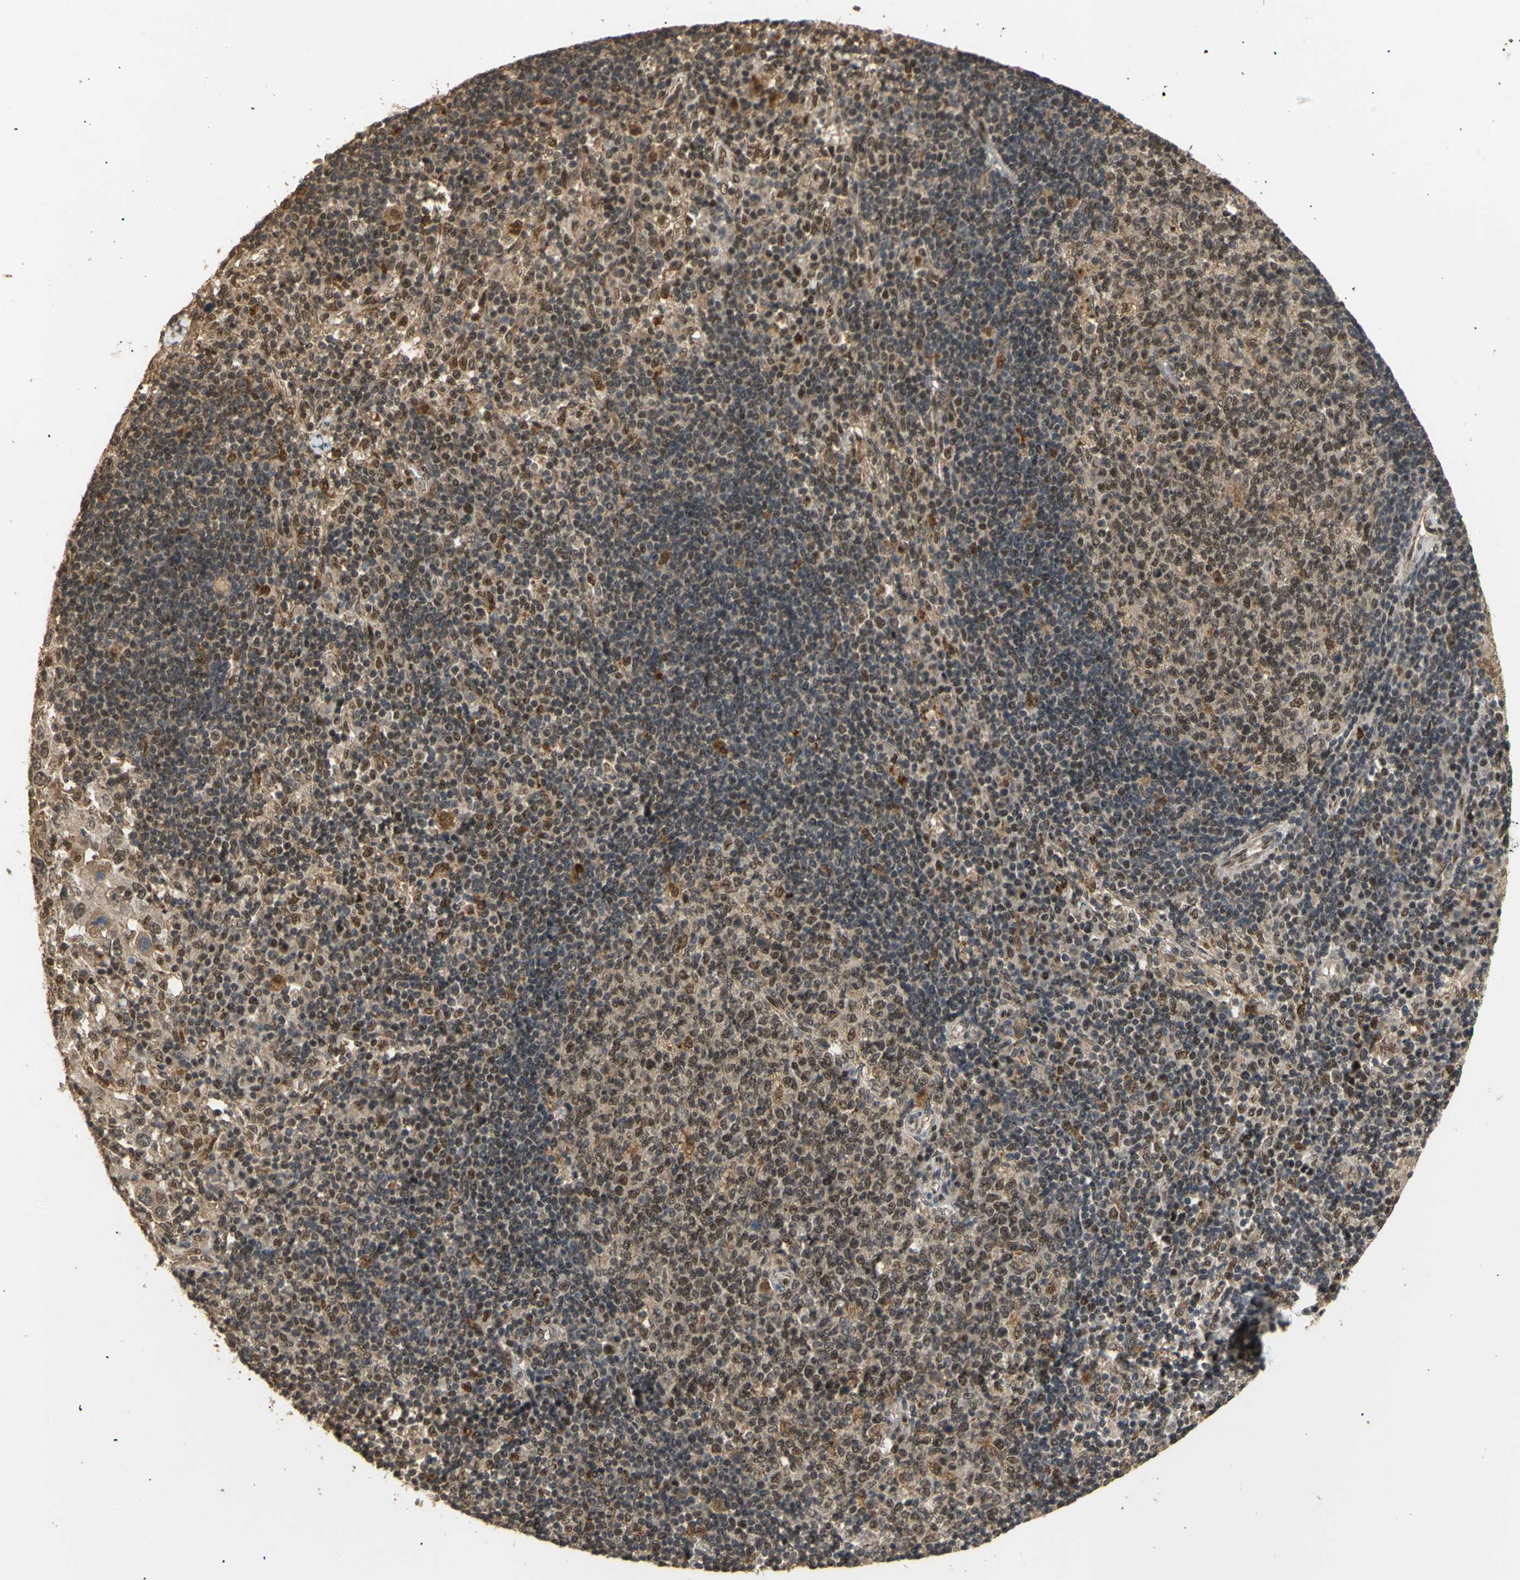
{"staining": {"intensity": "weak", "quantity": ">75%", "location": "cytoplasmic/membranous"}, "tissue": "adipose tissue", "cell_type": "Adipocytes", "image_type": "normal", "snomed": [{"axis": "morphology", "description": "Normal tissue, NOS"}, {"axis": "morphology", "description": "Adenocarcinoma, NOS"}, {"axis": "topography", "description": "Esophagus"}], "caption": "IHC (DAB (3,3'-diaminobenzidine)) staining of unremarkable human adipose tissue demonstrates weak cytoplasmic/membranous protein staining in approximately >75% of adipocytes.", "gene": "GTF2E2", "patient": {"sex": "male", "age": 62}}